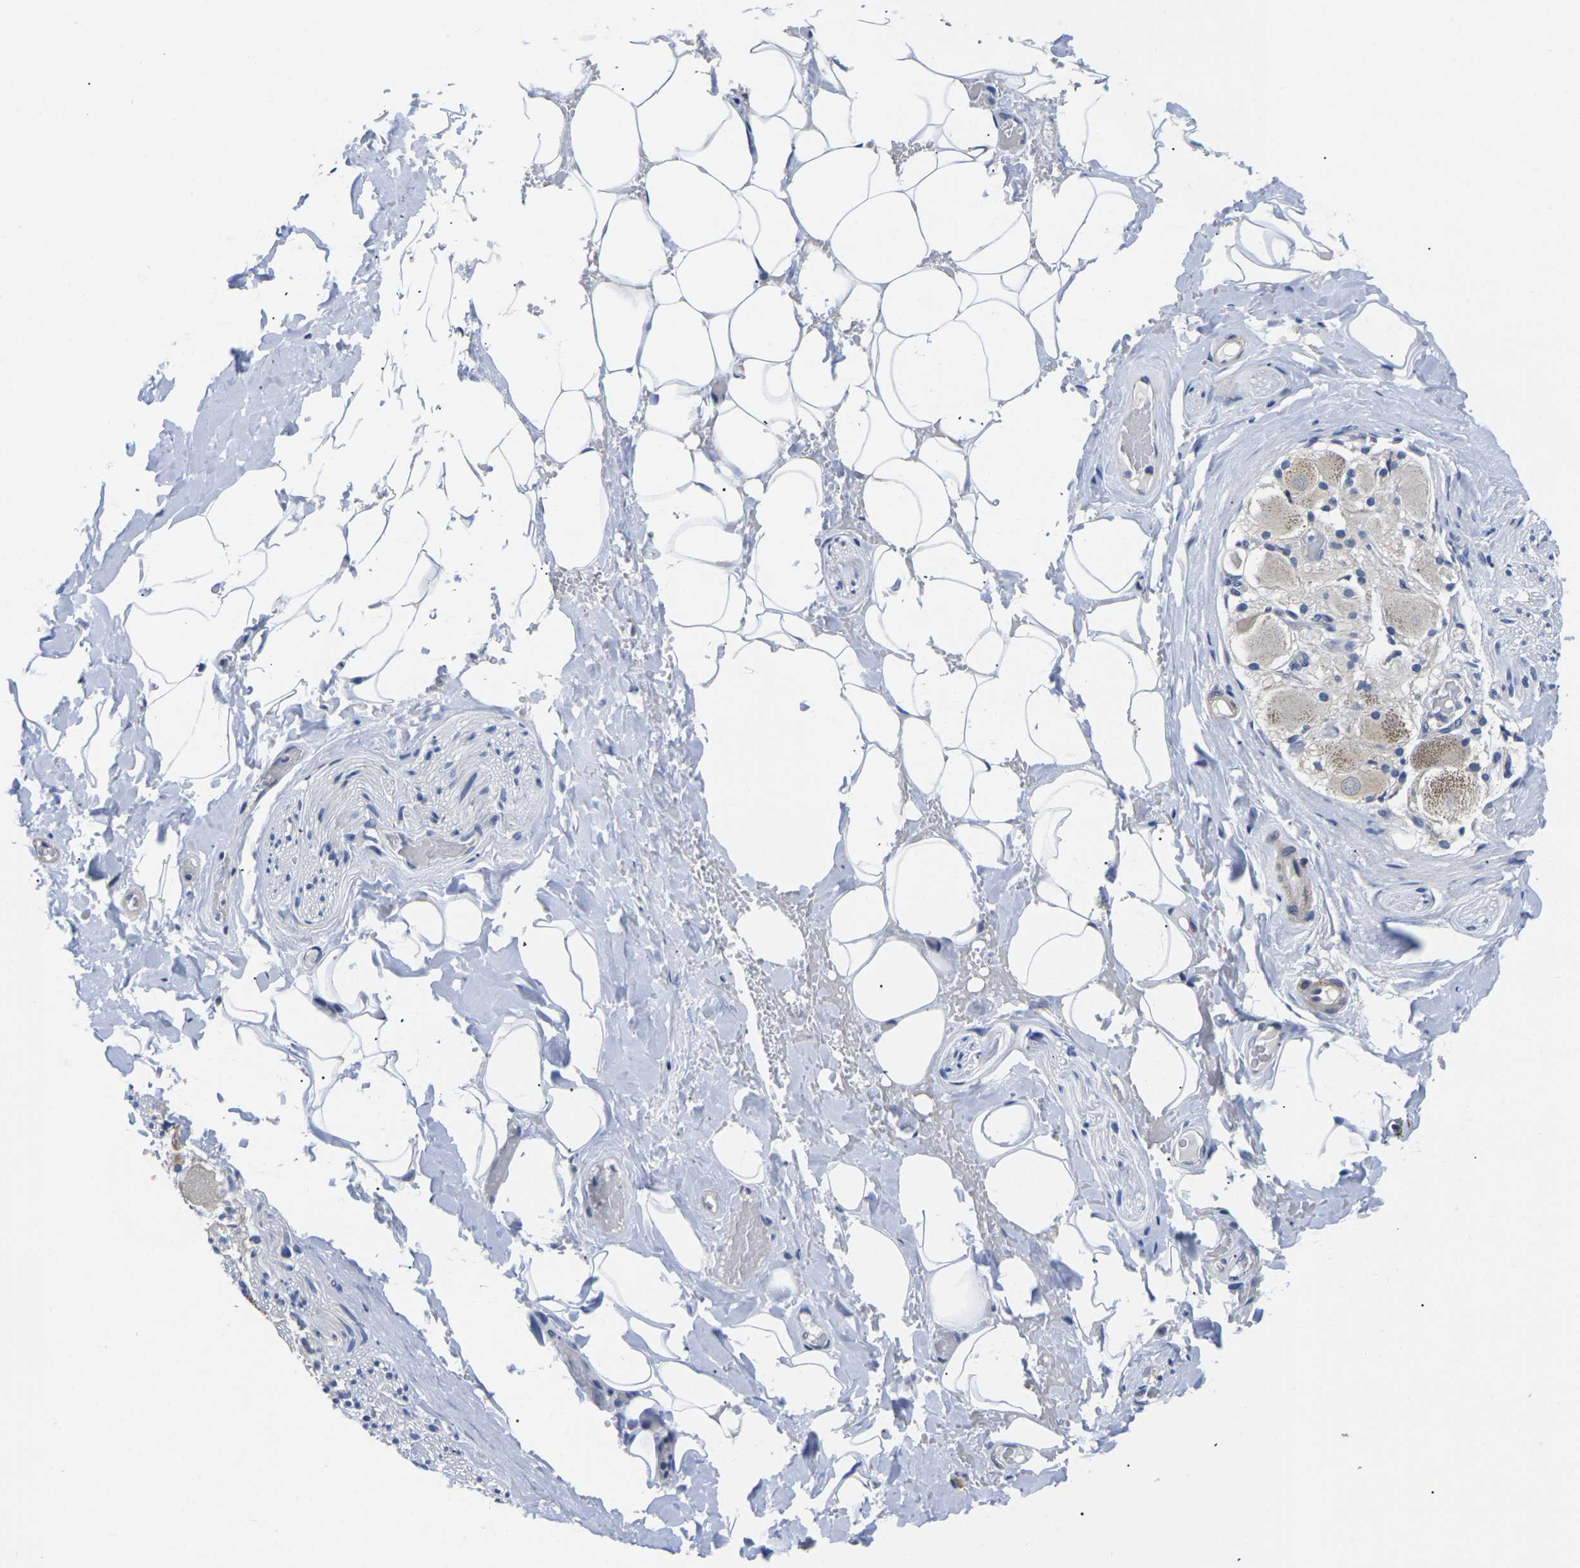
{"staining": {"intensity": "negative", "quantity": "none", "location": "none"}, "tissue": "adipose tissue", "cell_type": "Adipocytes", "image_type": "normal", "snomed": [{"axis": "morphology", "description": "Normal tissue, NOS"}, {"axis": "topography", "description": "Peripheral nerve tissue"}], "caption": "The image reveals no staining of adipocytes in unremarkable adipose tissue. Nuclei are stained in blue.", "gene": "ST6GAL2", "patient": {"sex": "male", "age": 70}}